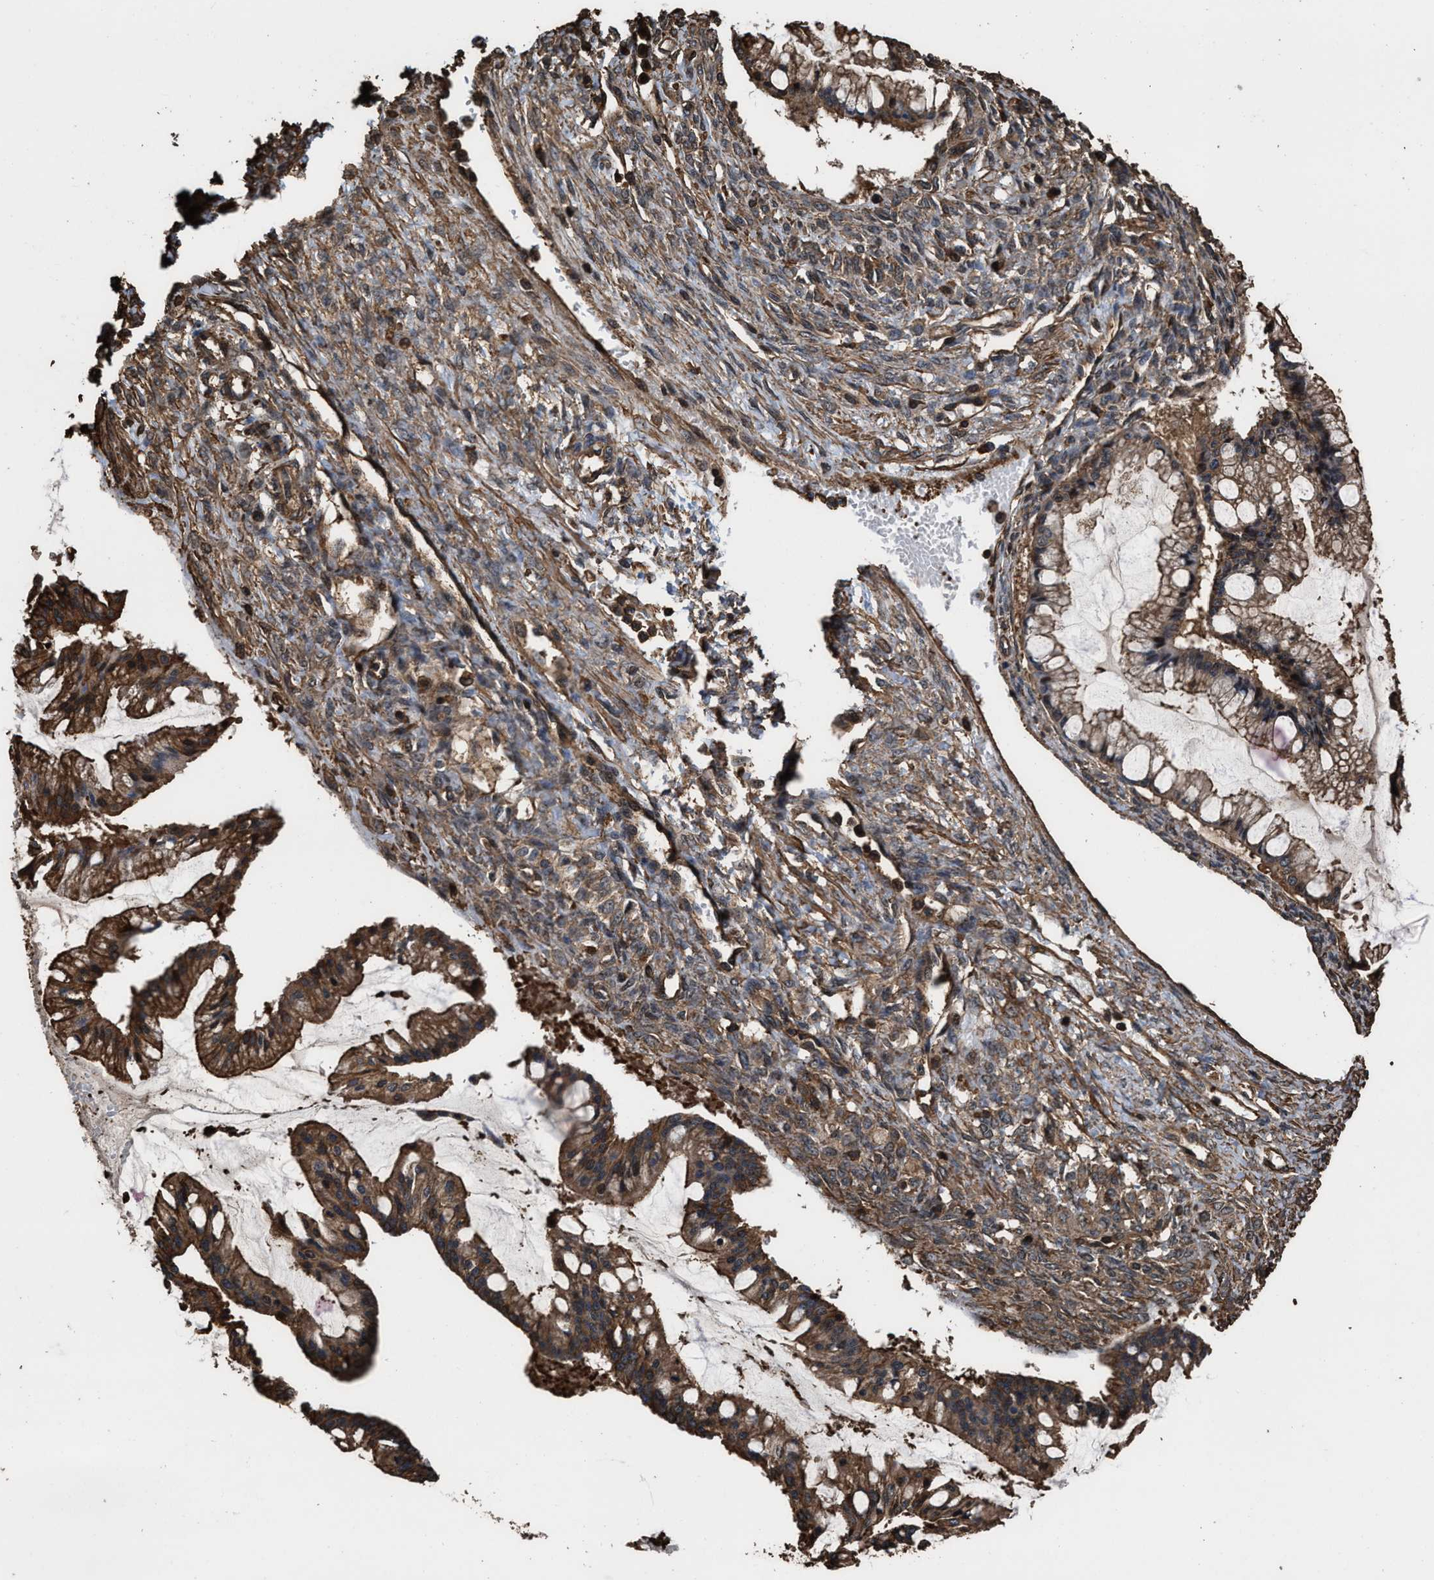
{"staining": {"intensity": "moderate", "quantity": ">75%", "location": "cytoplasmic/membranous"}, "tissue": "ovarian cancer", "cell_type": "Tumor cells", "image_type": "cancer", "snomed": [{"axis": "morphology", "description": "Cystadenocarcinoma, mucinous, NOS"}, {"axis": "topography", "description": "Ovary"}], "caption": "Immunohistochemistry staining of ovarian cancer (mucinous cystadenocarcinoma), which displays medium levels of moderate cytoplasmic/membranous positivity in about >75% of tumor cells indicating moderate cytoplasmic/membranous protein expression. The staining was performed using DAB (3,3'-diaminobenzidine) (brown) for protein detection and nuclei were counterstained in hematoxylin (blue).", "gene": "KBTBD2", "patient": {"sex": "female", "age": 73}}